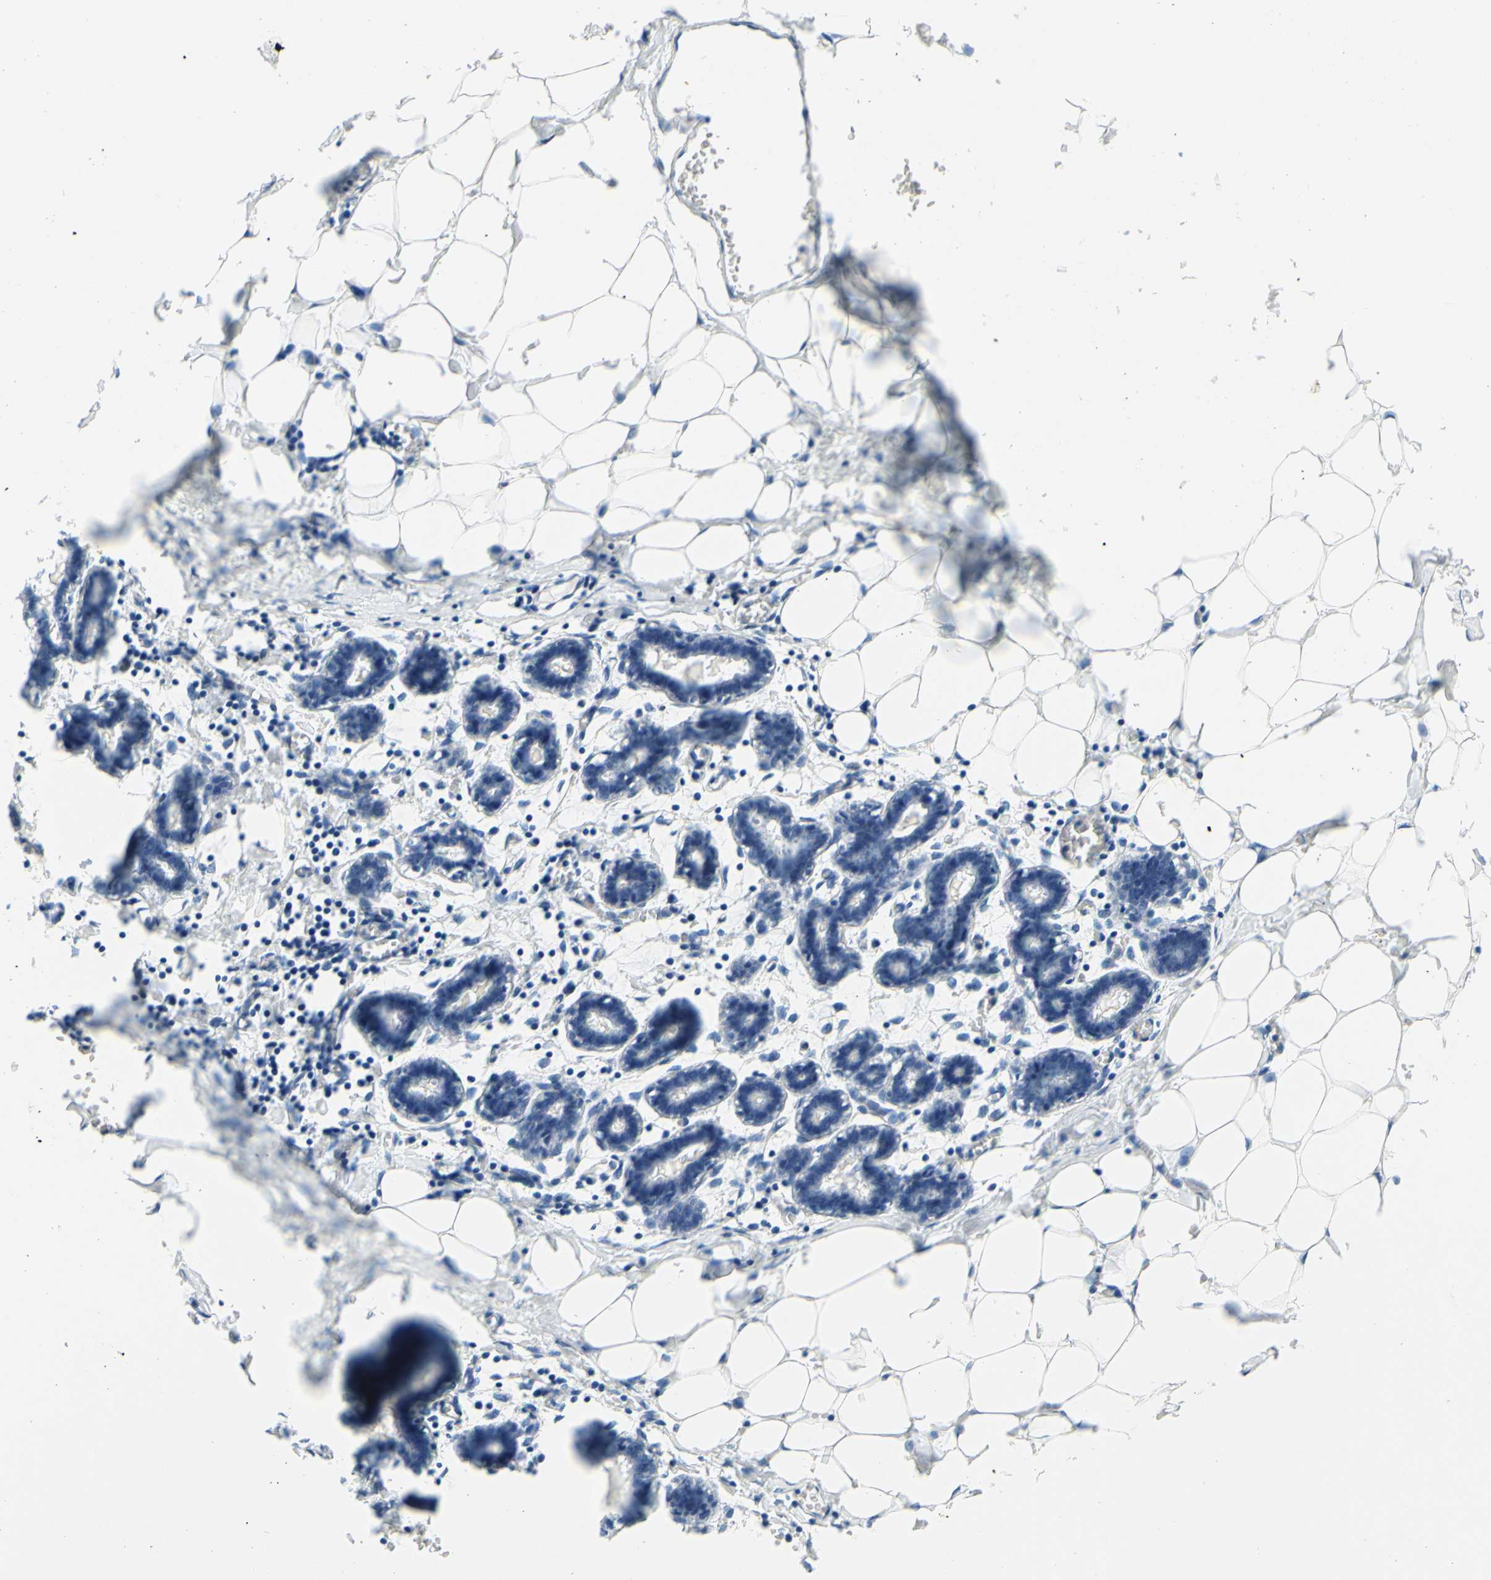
{"staining": {"intensity": "negative", "quantity": "none", "location": "none"}, "tissue": "breast", "cell_type": "Adipocytes", "image_type": "normal", "snomed": [{"axis": "morphology", "description": "Normal tissue, NOS"}, {"axis": "topography", "description": "Breast"}], "caption": "Immunohistochemistry of normal breast reveals no positivity in adipocytes.", "gene": "DCT", "patient": {"sex": "female", "age": 27}}